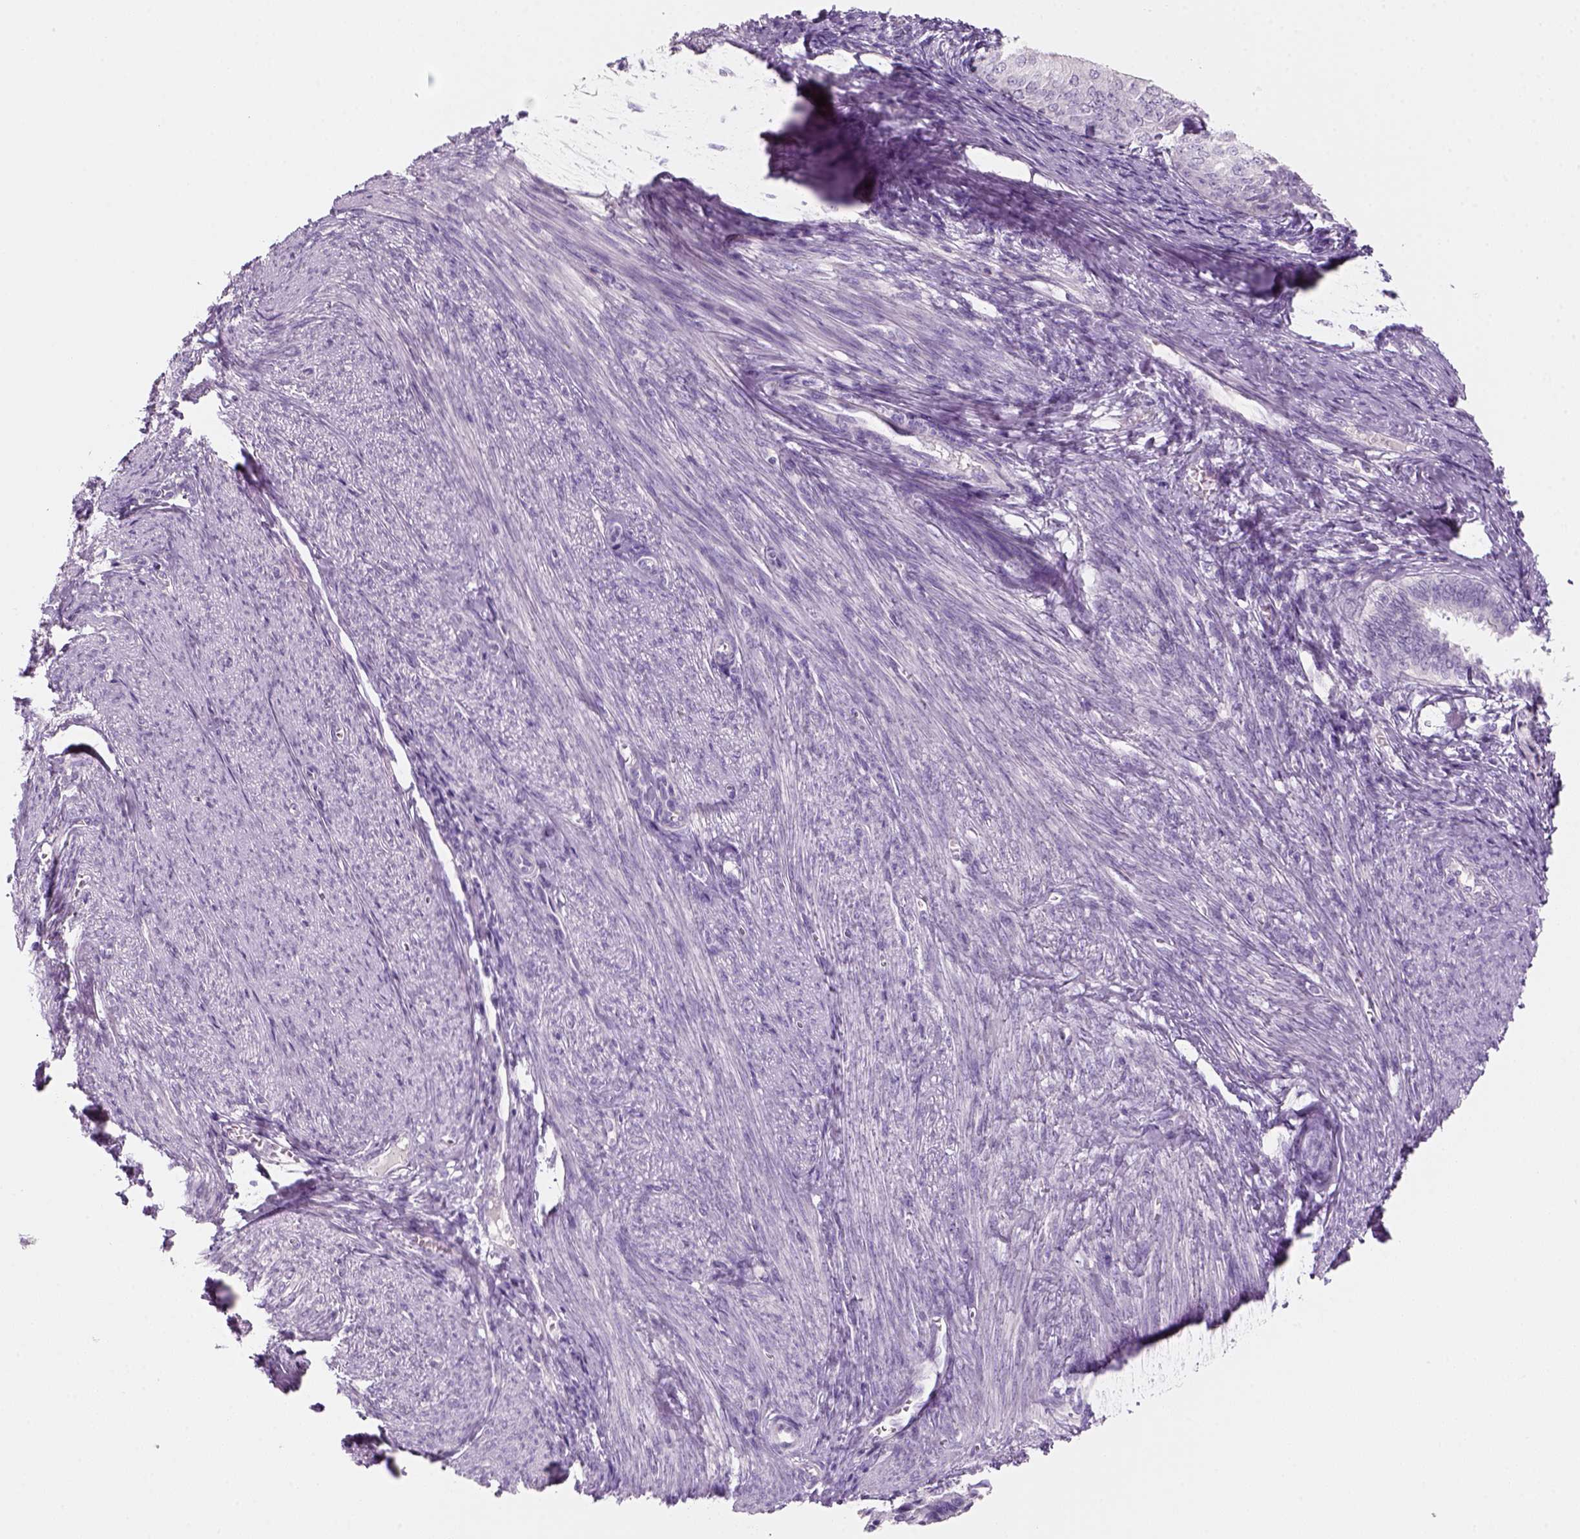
{"staining": {"intensity": "negative", "quantity": "none", "location": "none"}, "tissue": "endometrial cancer", "cell_type": "Tumor cells", "image_type": "cancer", "snomed": [{"axis": "morphology", "description": "Adenocarcinoma, NOS"}, {"axis": "topography", "description": "Endometrium"}], "caption": "DAB (3,3'-diaminobenzidine) immunohistochemical staining of endometrial cancer exhibits no significant expression in tumor cells. (DAB (3,3'-diaminobenzidine) immunohistochemistry (IHC) with hematoxylin counter stain).", "gene": "KRT25", "patient": {"sex": "female", "age": 58}}